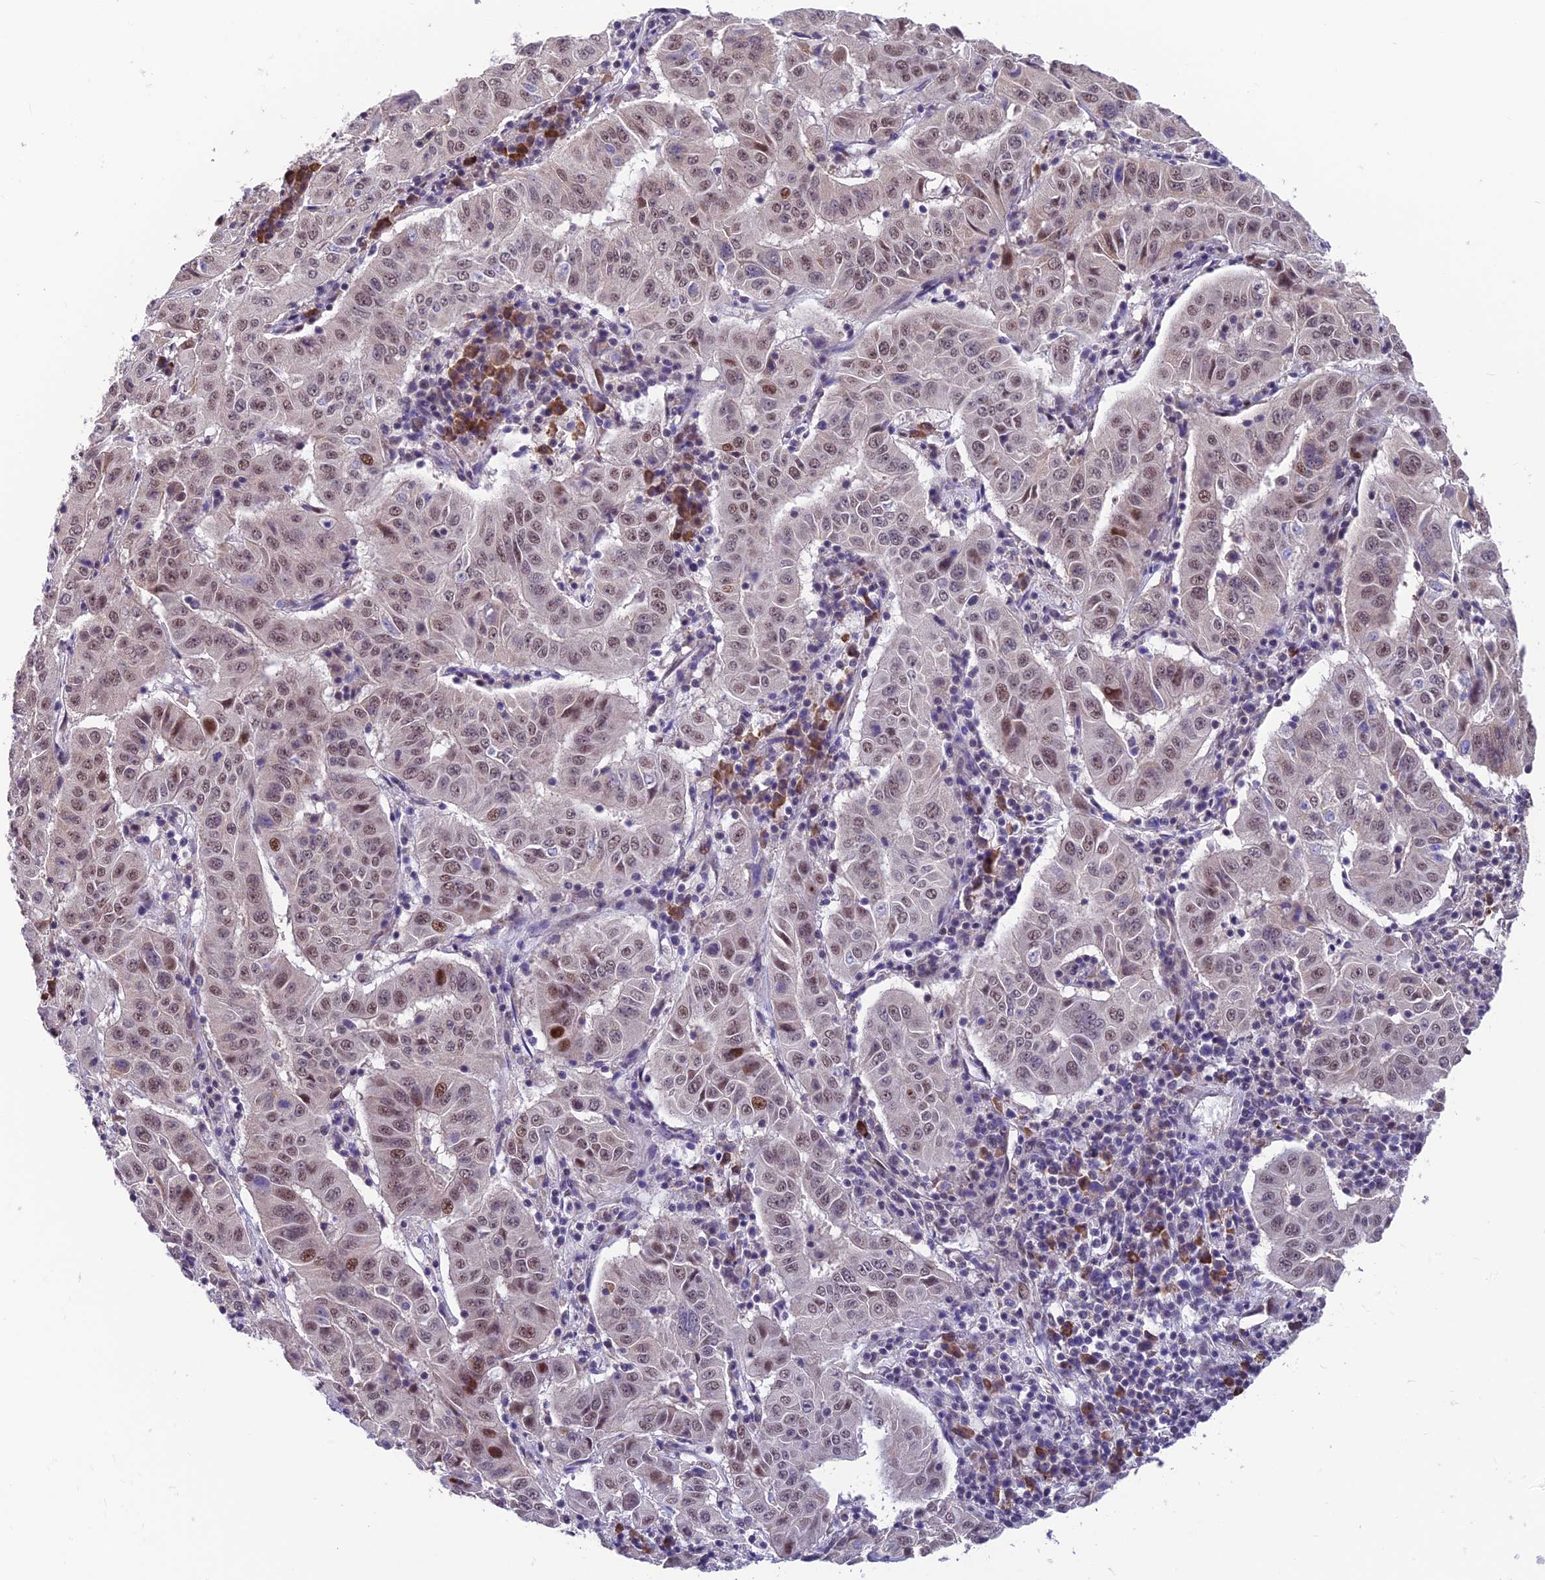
{"staining": {"intensity": "moderate", "quantity": "<25%", "location": "nuclear"}, "tissue": "pancreatic cancer", "cell_type": "Tumor cells", "image_type": "cancer", "snomed": [{"axis": "morphology", "description": "Adenocarcinoma, NOS"}, {"axis": "topography", "description": "Pancreas"}], "caption": "A photomicrograph of human adenocarcinoma (pancreatic) stained for a protein displays moderate nuclear brown staining in tumor cells. The staining was performed using DAB (3,3'-diaminobenzidine) to visualize the protein expression in brown, while the nuclei were stained in blue with hematoxylin (Magnification: 20x).", "gene": "KIAA1191", "patient": {"sex": "male", "age": 63}}